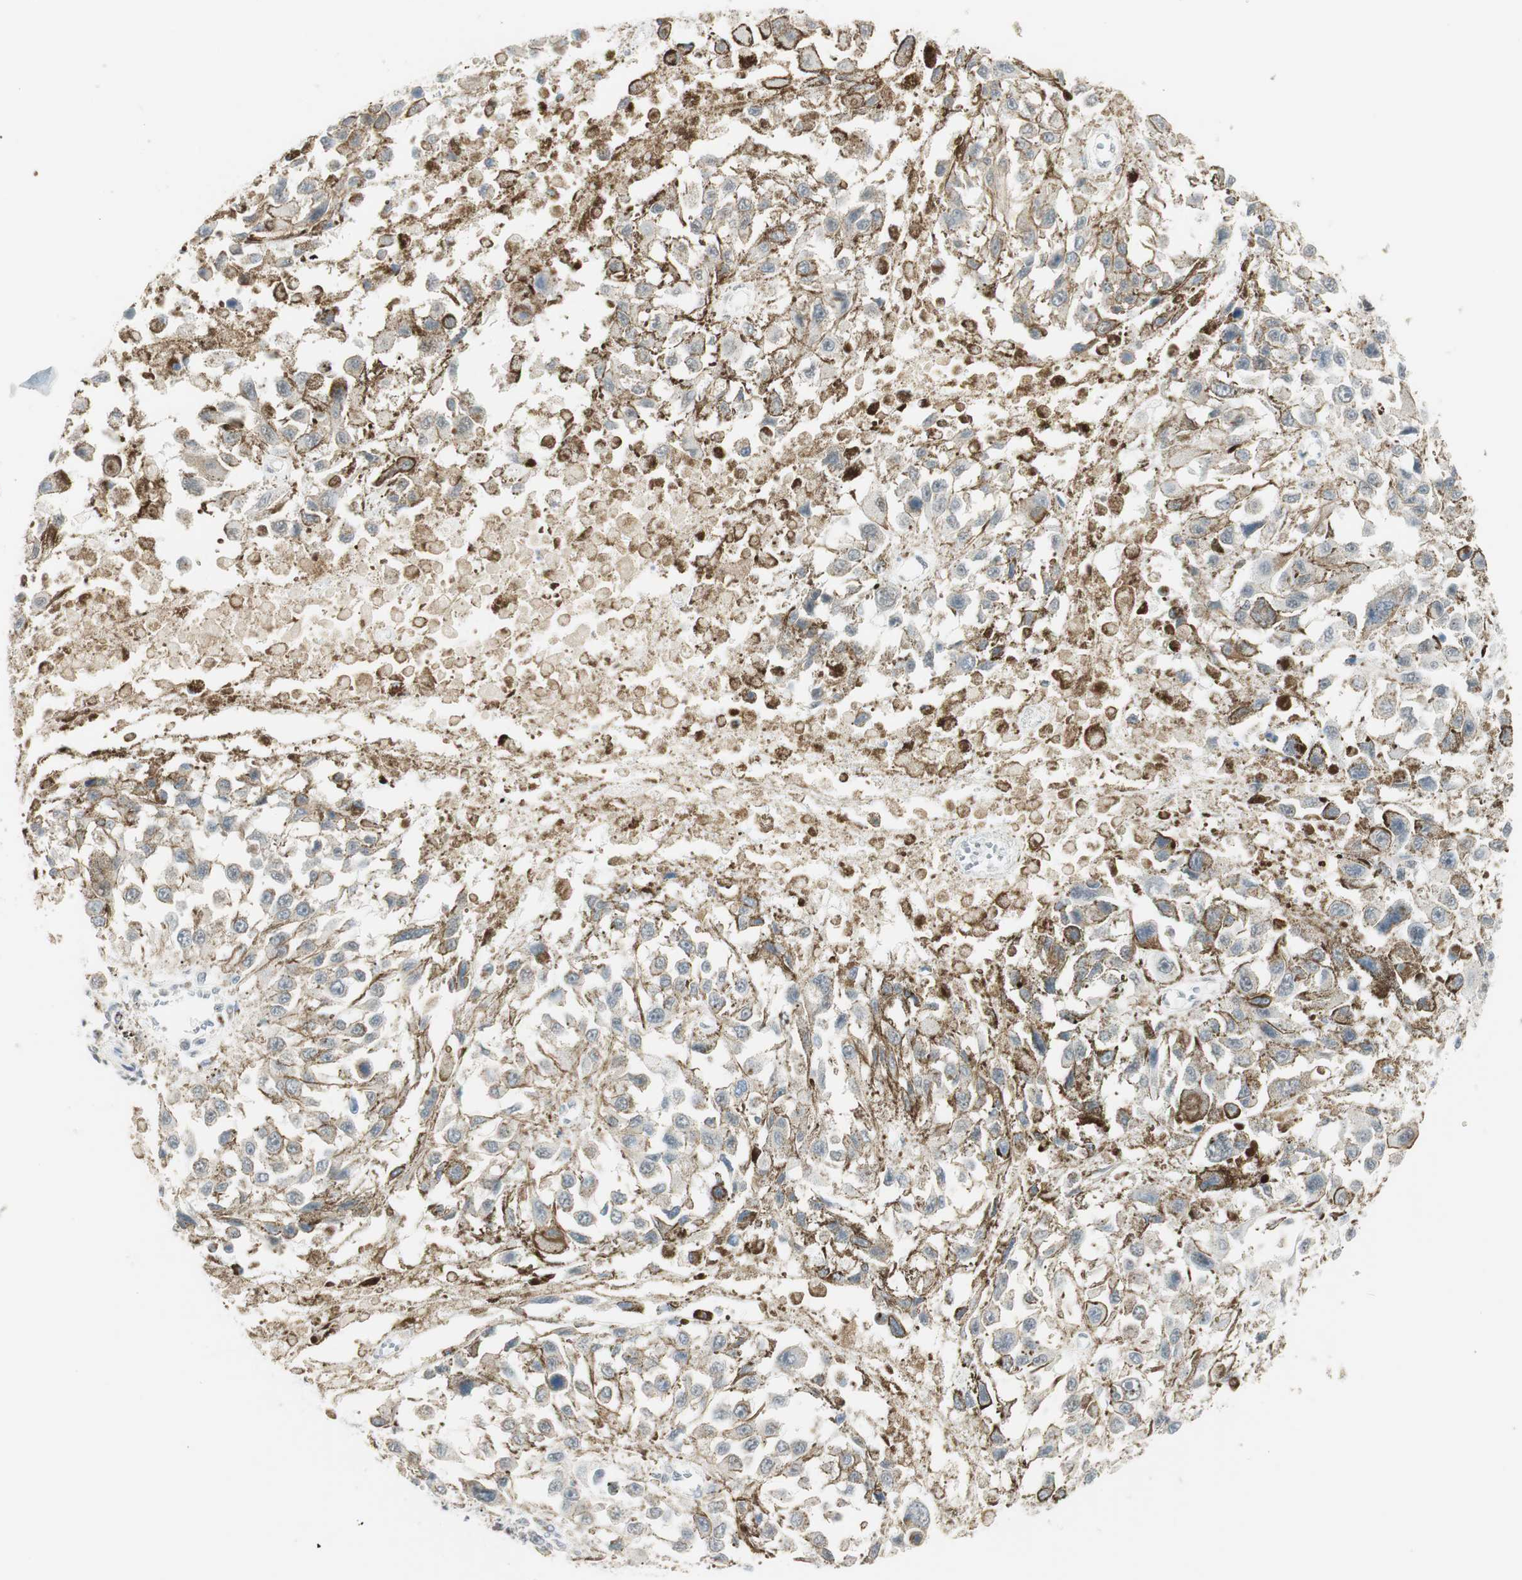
{"staining": {"intensity": "negative", "quantity": "none", "location": "none"}, "tissue": "melanoma", "cell_type": "Tumor cells", "image_type": "cancer", "snomed": [{"axis": "morphology", "description": "Malignant melanoma, Metastatic site"}, {"axis": "topography", "description": "Lymph node"}], "caption": "The histopathology image displays no significant positivity in tumor cells of melanoma. The staining was performed using DAB to visualize the protein expression in brown, while the nuclei were stained in blue with hematoxylin (Magnification: 20x).", "gene": "B4GALNT1", "patient": {"sex": "male", "age": 59}}